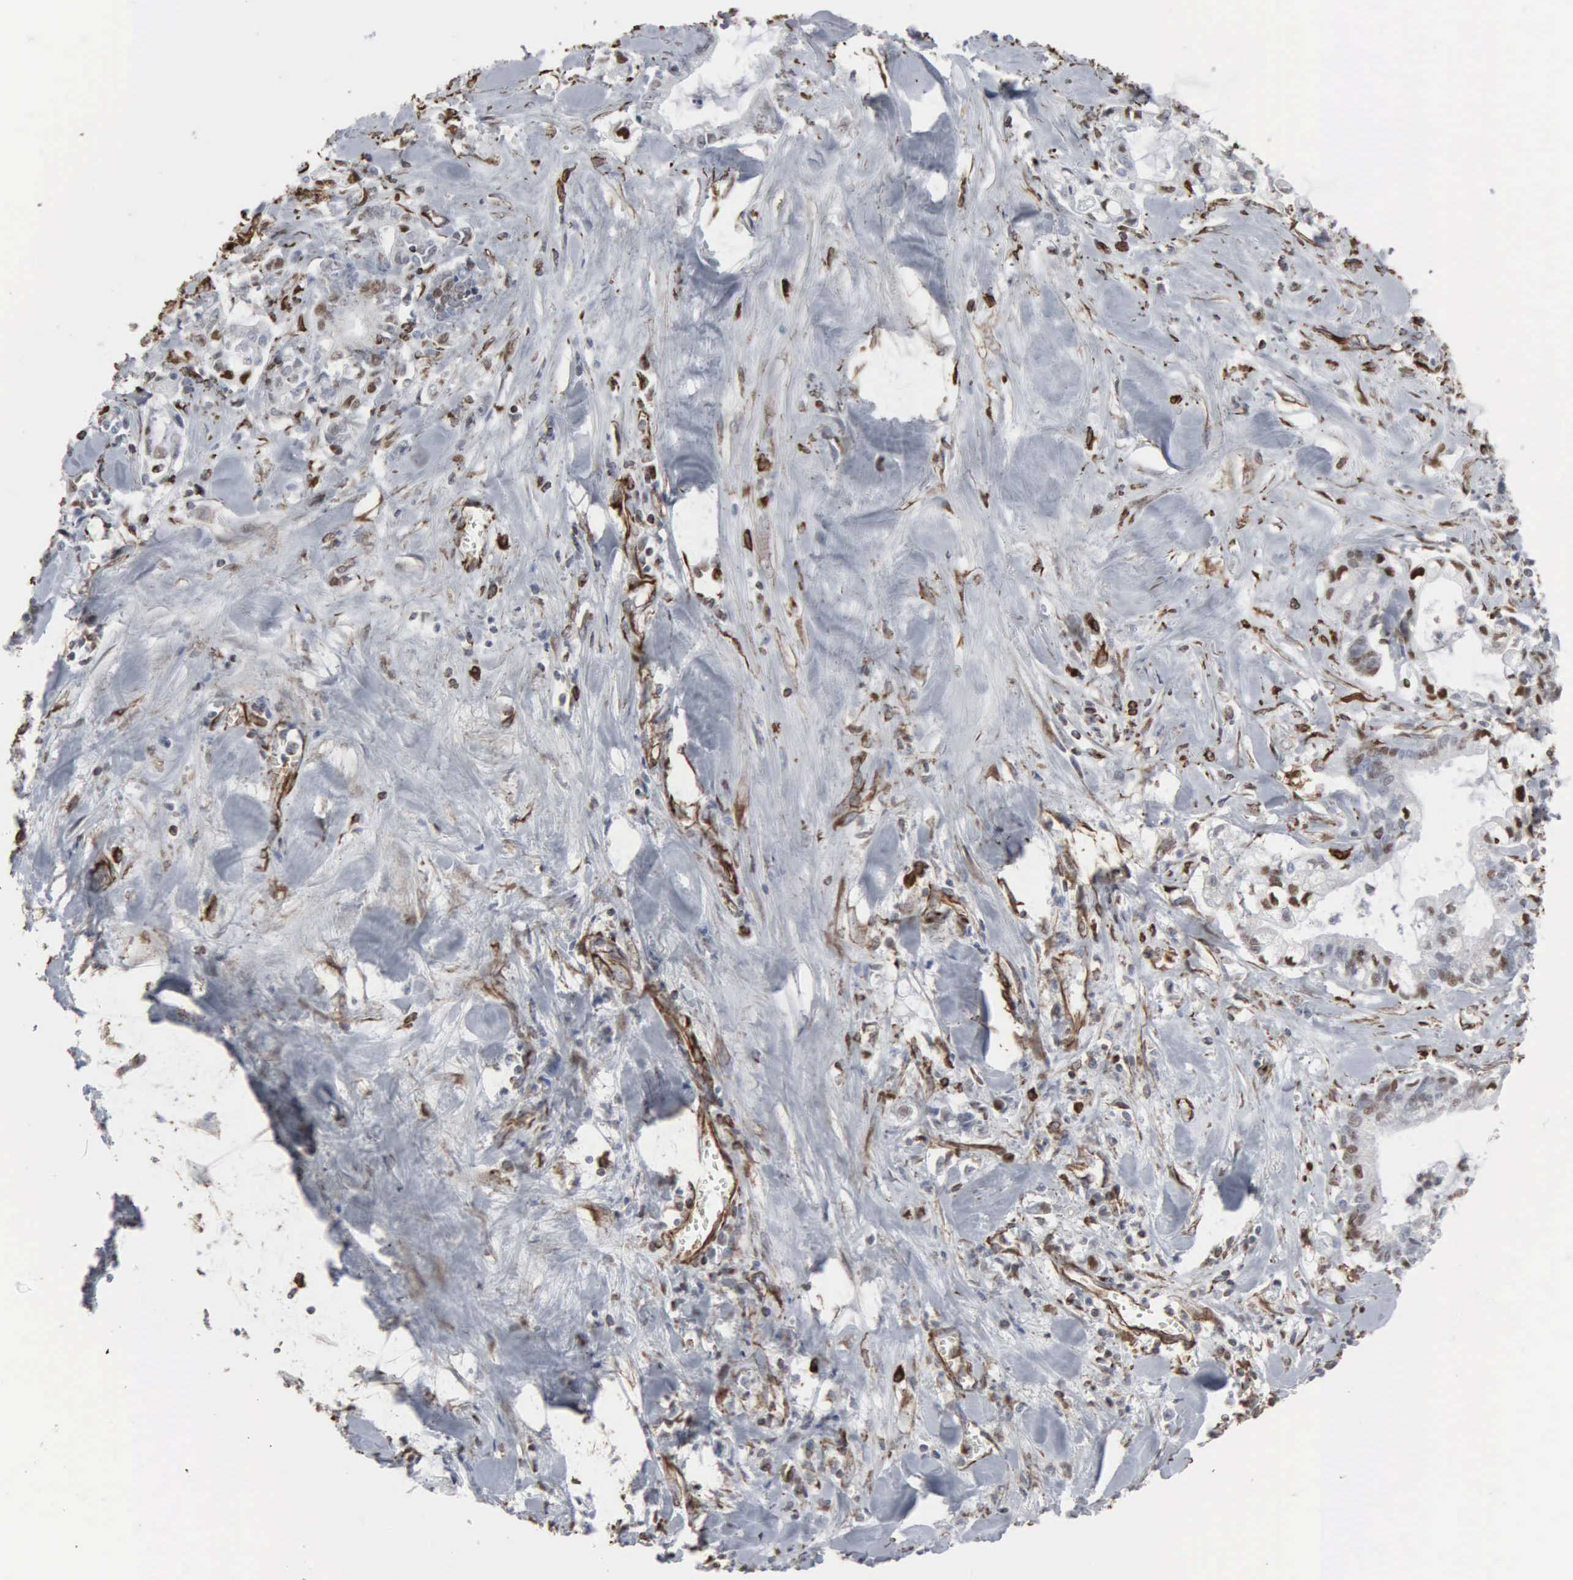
{"staining": {"intensity": "weak", "quantity": "<25%", "location": "nuclear"}, "tissue": "liver cancer", "cell_type": "Tumor cells", "image_type": "cancer", "snomed": [{"axis": "morphology", "description": "Cholangiocarcinoma"}, {"axis": "topography", "description": "Liver"}], "caption": "Tumor cells are negative for brown protein staining in cholangiocarcinoma (liver).", "gene": "CCNE1", "patient": {"sex": "male", "age": 57}}